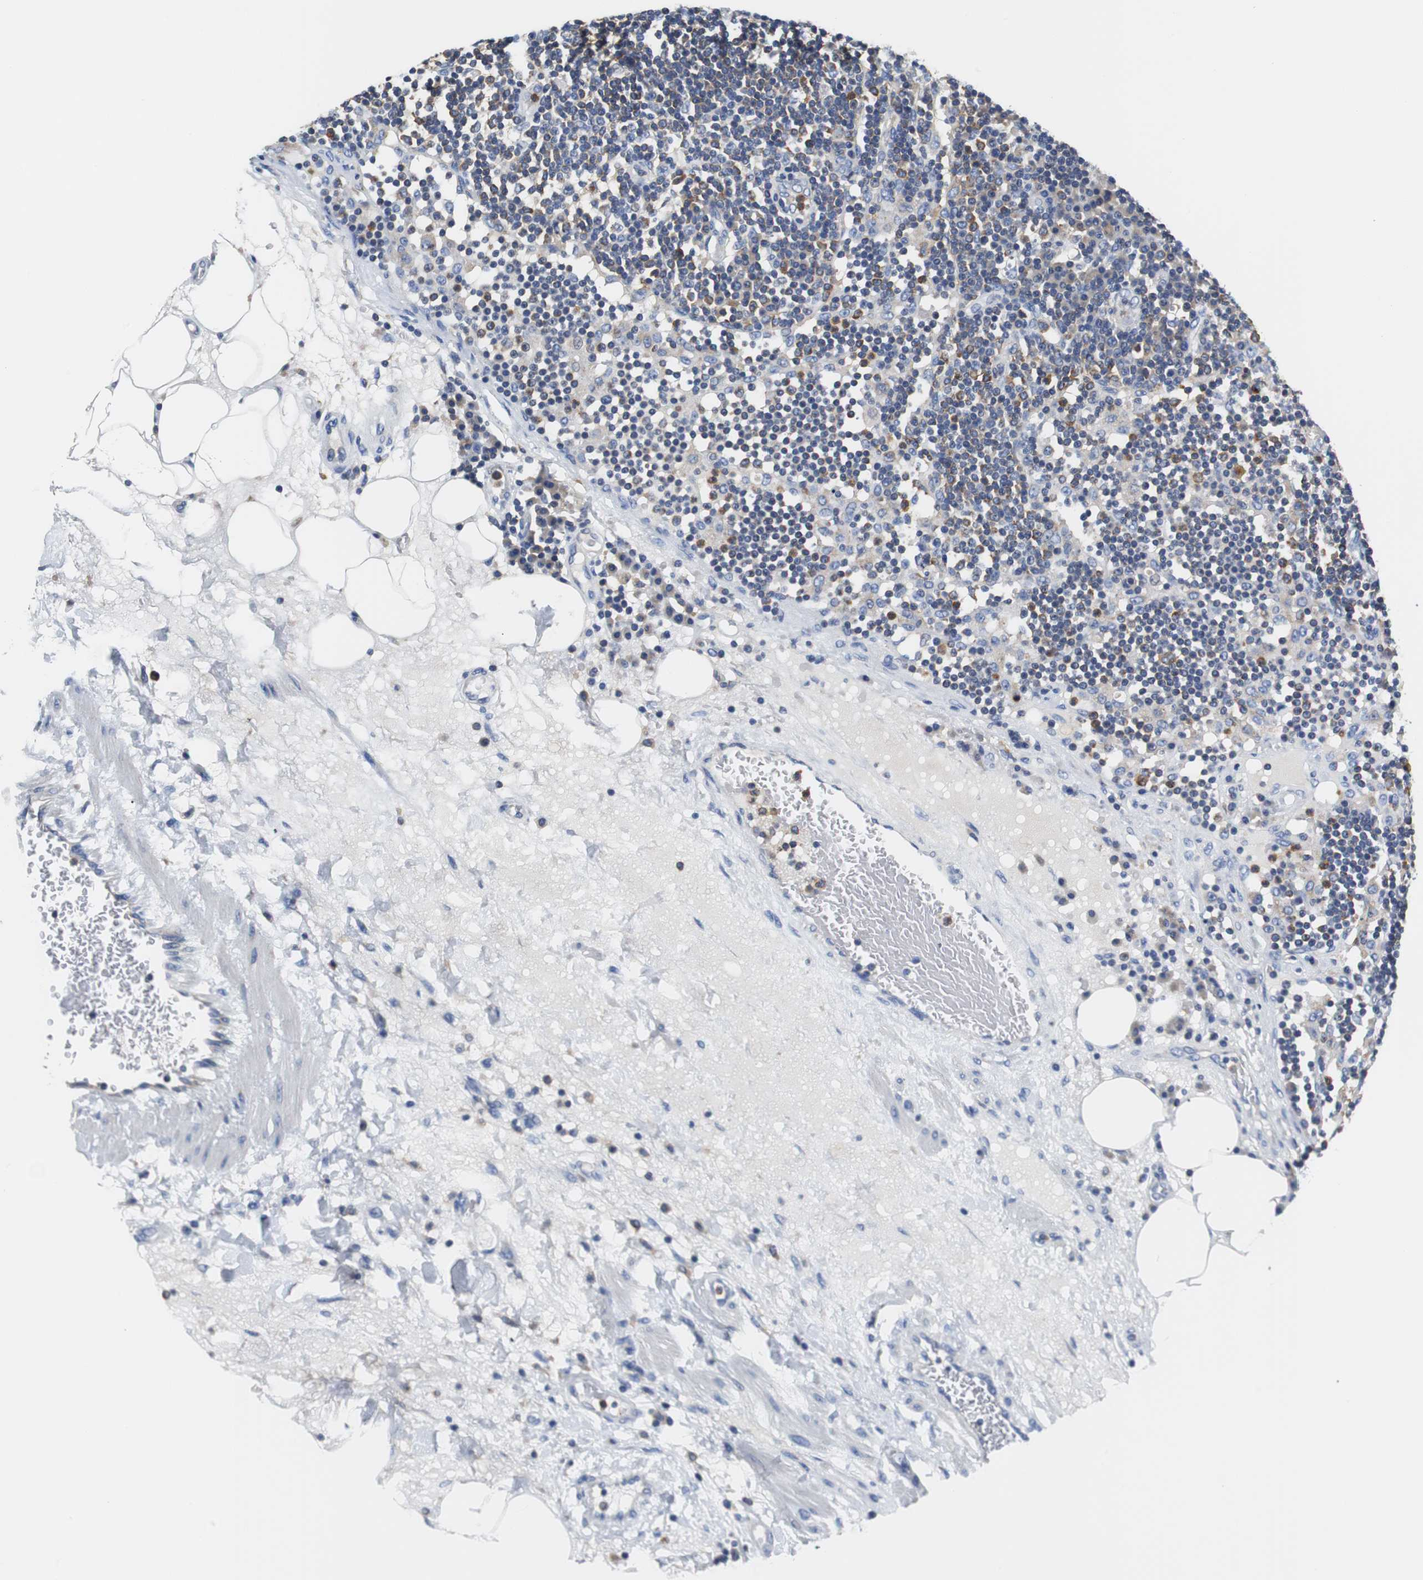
{"staining": {"intensity": "moderate", "quantity": "25%-75%", "location": "cytoplasmic/membranous"}, "tissue": "lymph node", "cell_type": "Germinal center cells", "image_type": "normal", "snomed": [{"axis": "morphology", "description": "Normal tissue, NOS"}, {"axis": "morphology", "description": "Squamous cell carcinoma, metastatic, NOS"}, {"axis": "topography", "description": "Lymph node"}], "caption": "Protein expression analysis of benign lymph node reveals moderate cytoplasmic/membranous staining in about 25%-75% of germinal center cells.", "gene": "VAMP8", "patient": {"sex": "female", "age": 53}}